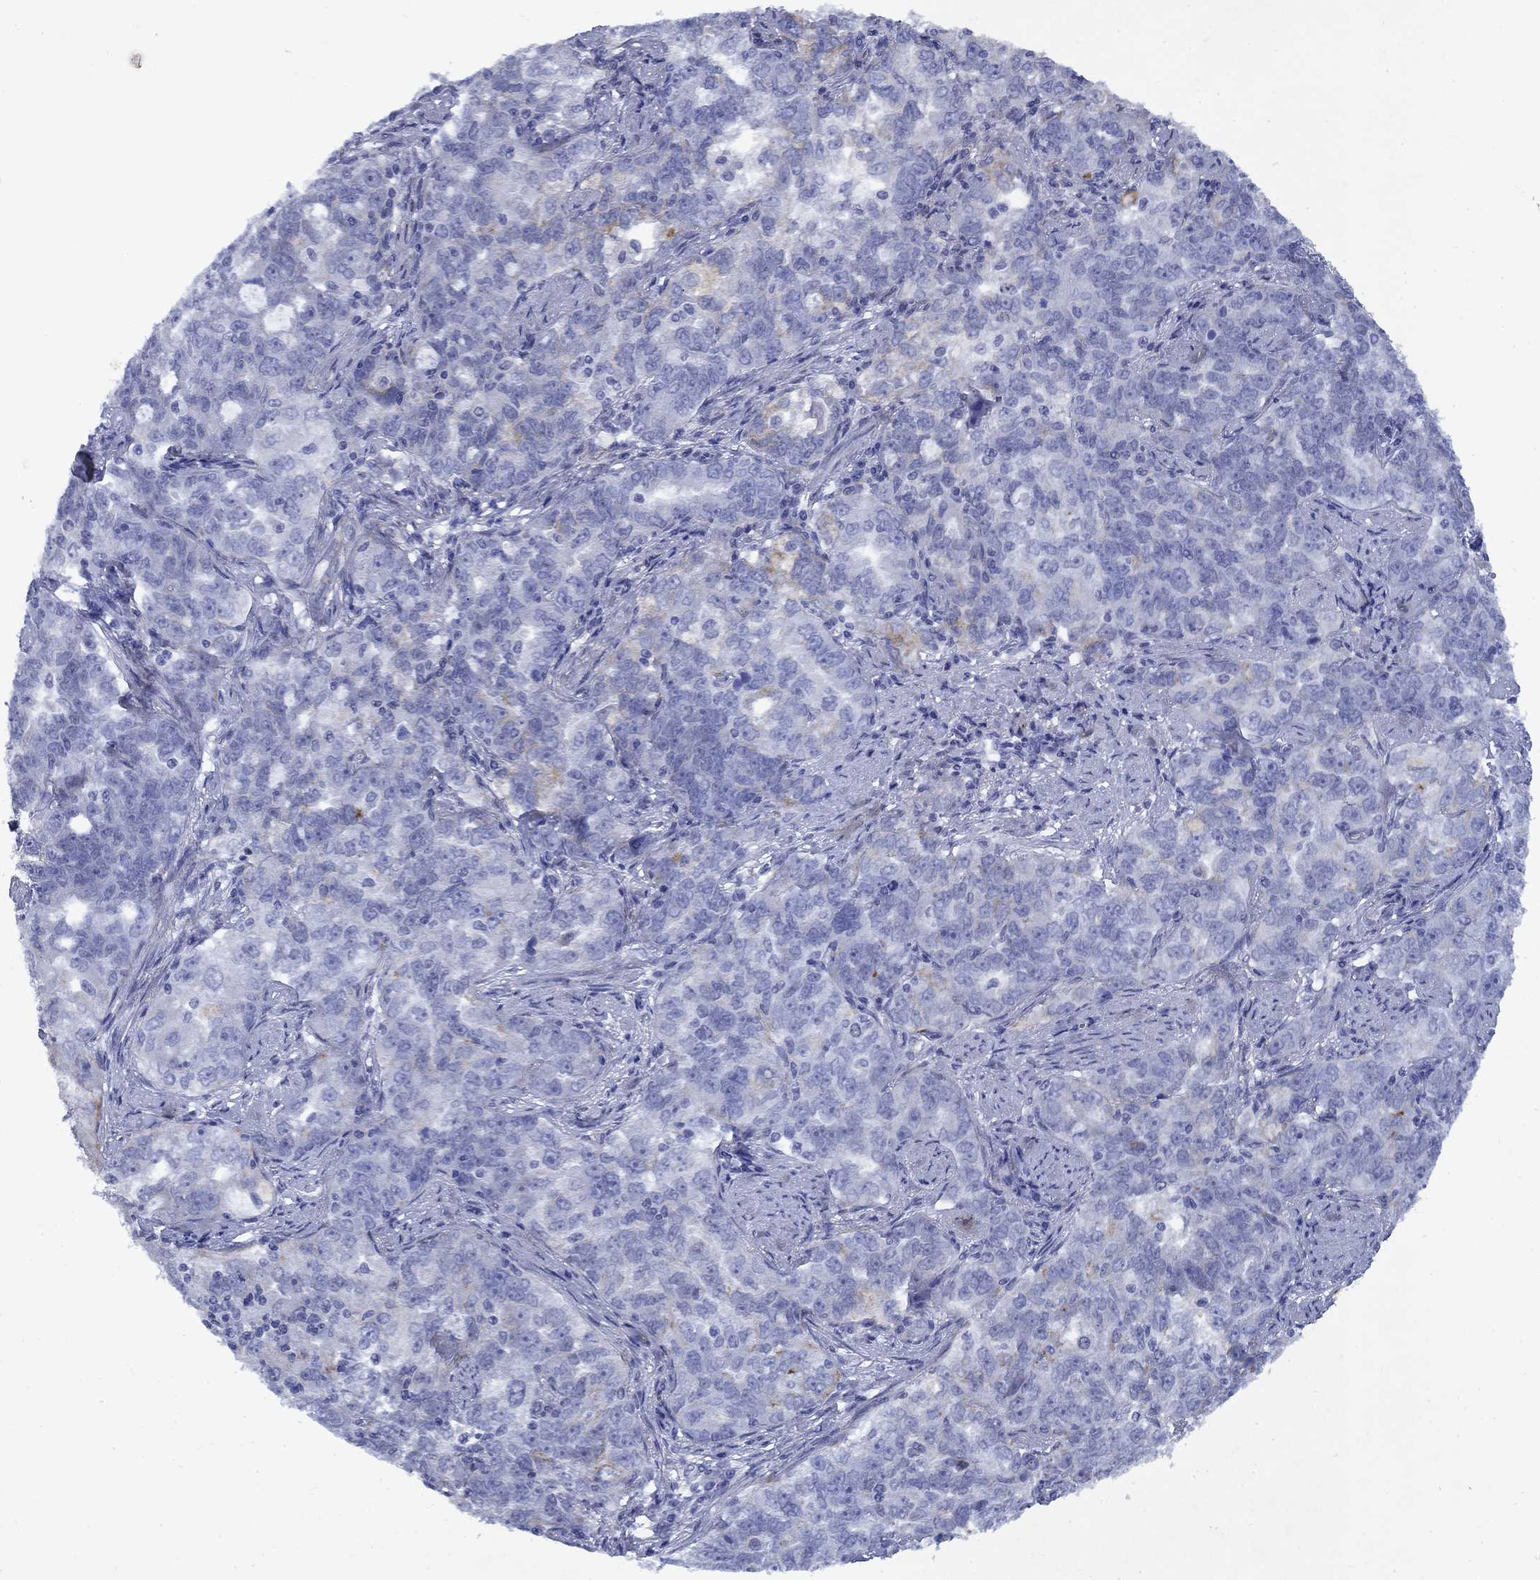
{"staining": {"intensity": "negative", "quantity": "none", "location": "none"}, "tissue": "ovarian cancer", "cell_type": "Tumor cells", "image_type": "cancer", "snomed": [{"axis": "morphology", "description": "Cystadenocarcinoma, serous, NOS"}, {"axis": "topography", "description": "Ovary"}], "caption": "High magnification brightfield microscopy of ovarian cancer stained with DAB (3,3'-diaminobenzidine) (brown) and counterstained with hematoxylin (blue): tumor cells show no significant staining.", "gene": "STAB2", "patient": {"sex": "female", "age": 51}}